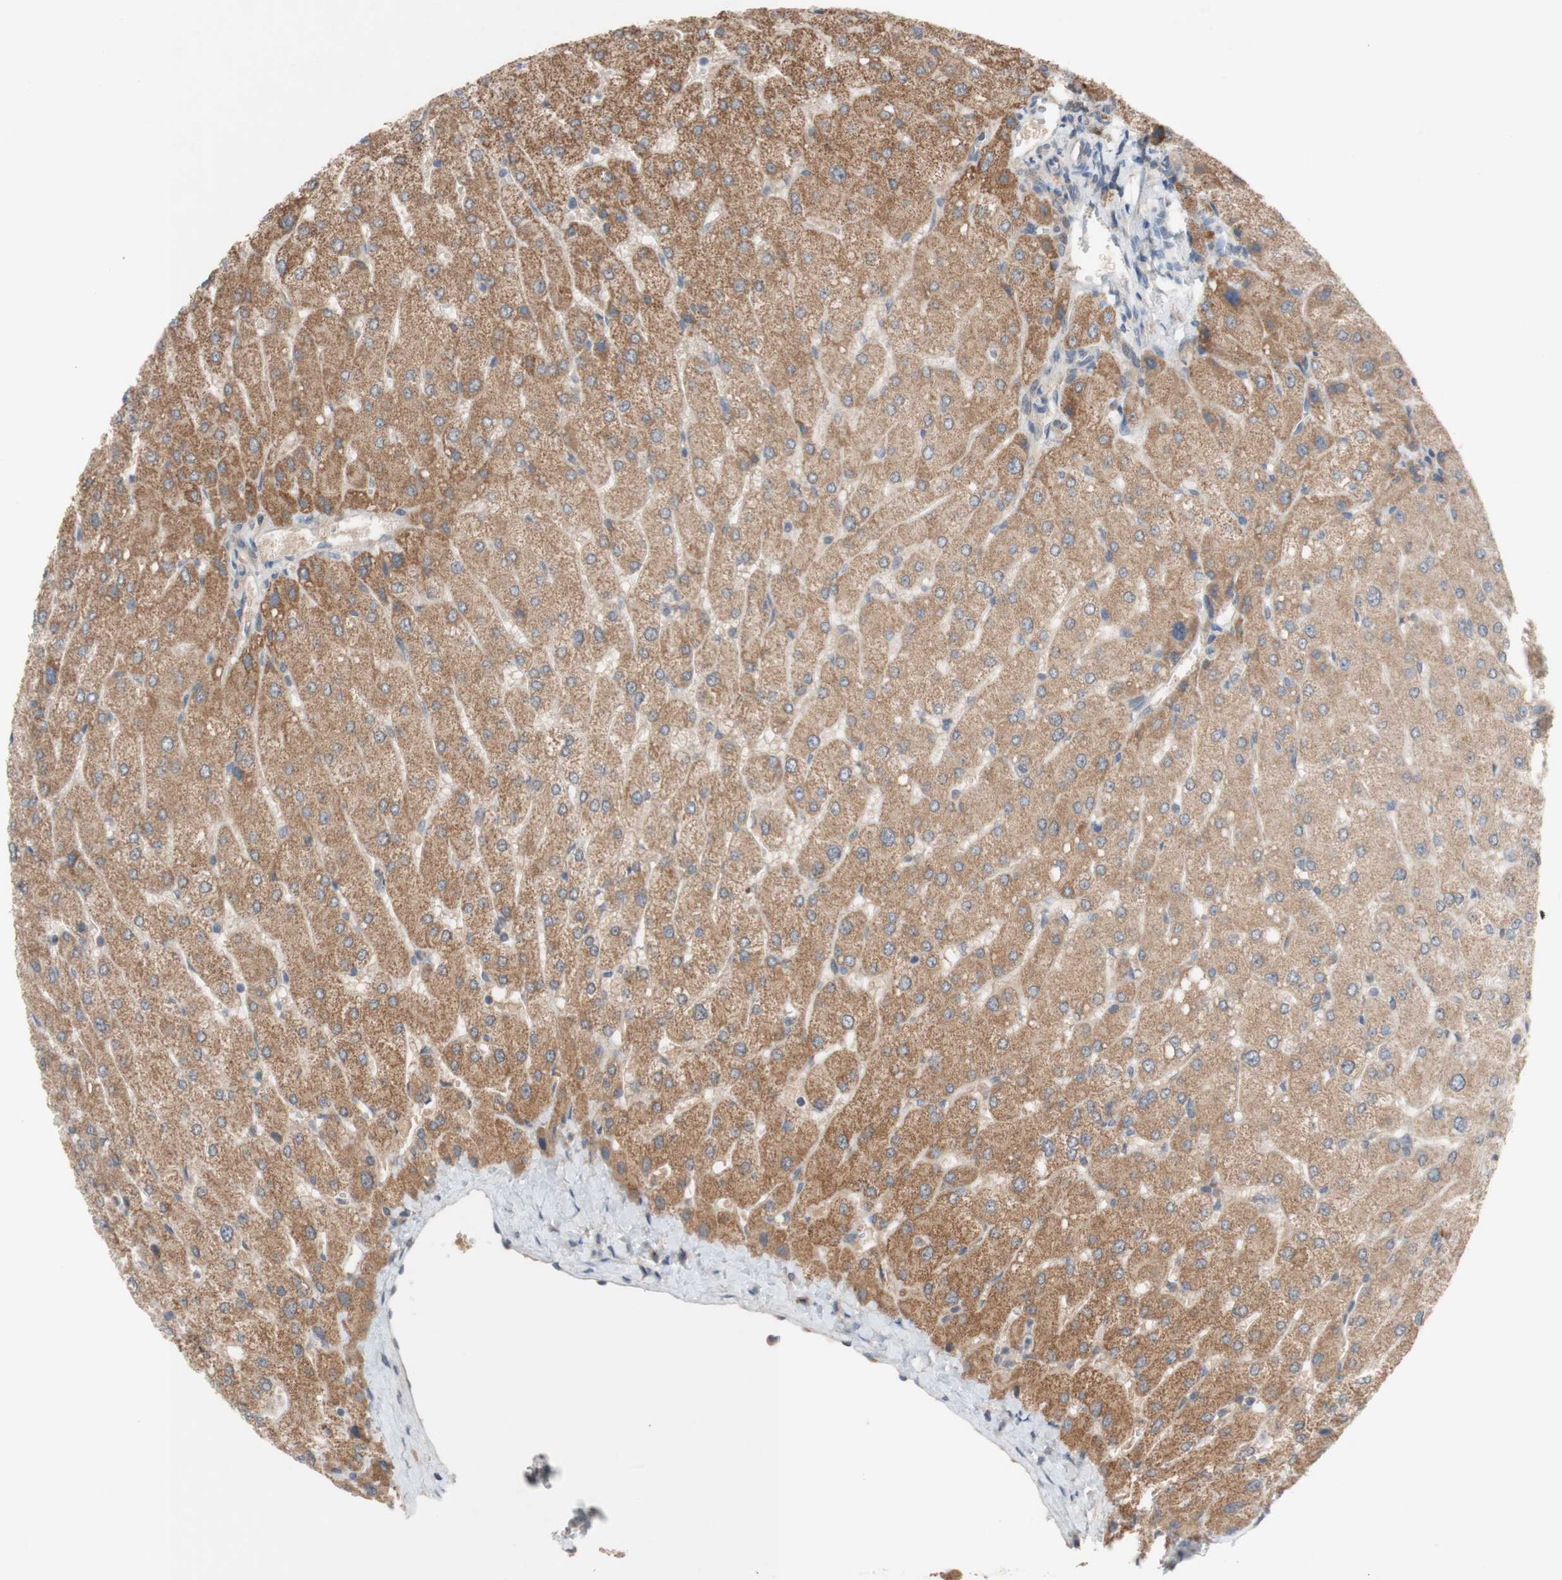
{"staining": {"intensity": "weak", "quantity": ">75%", "location": "cytoplasmic/membranous"}, "tissue": "liver", "cell_type": "Cholangiocytes", "image_type": "normal", "snomed": [{"axis": "morphology", "description": "Normal tissue, NOS"}, {"axis": "topography", "description": "Liver"}], "caption": "DAB immunohistochemical staining of benign human liver displays weak cytoplasmic/membranous protein expression in about >75% of cholangiocytes. Nuclei are stained in blue.", "gene": "PEX2", "patient": {"sex": "male", "age": 55}}